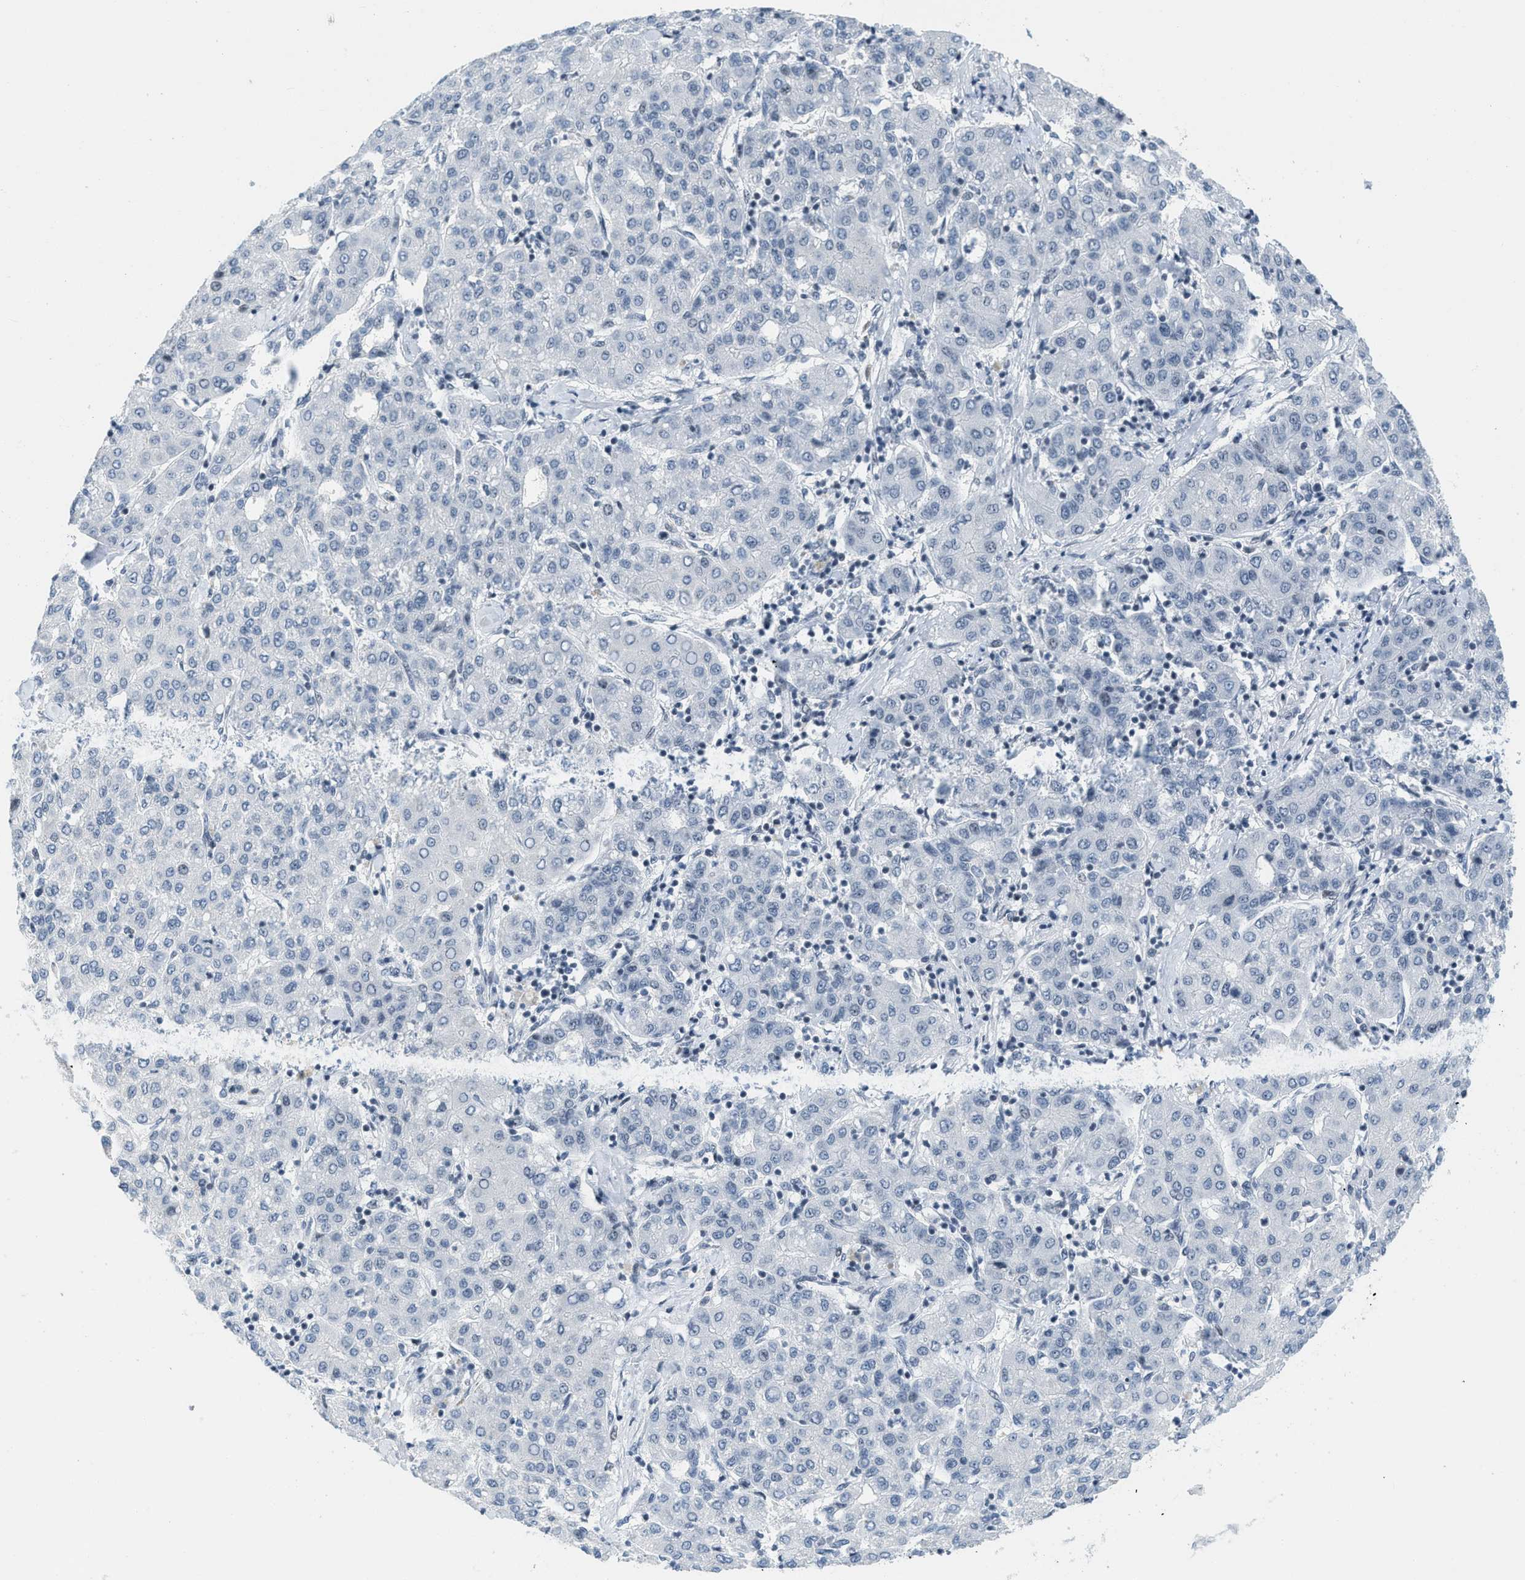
{"staining": {"intensity": "negative", "quantity": "none", "location": "none"}, "tissue": "liver cancer", "cell_type": "Tumor cells", "image_type": "cancer", "snomed": [{"axis": "morphology", "description": "Carcinoma, Hepatocellular, NOS"}, {"axis": "topography", "description": "Liver"}], "caption": "Immunohistochemistry (IHC) of human liver cancer (hepatocellular carcinoma) shows no positivity in tumor cells.", "gene": "PBX1", "patient": {"sex": "male", "age": 65}}